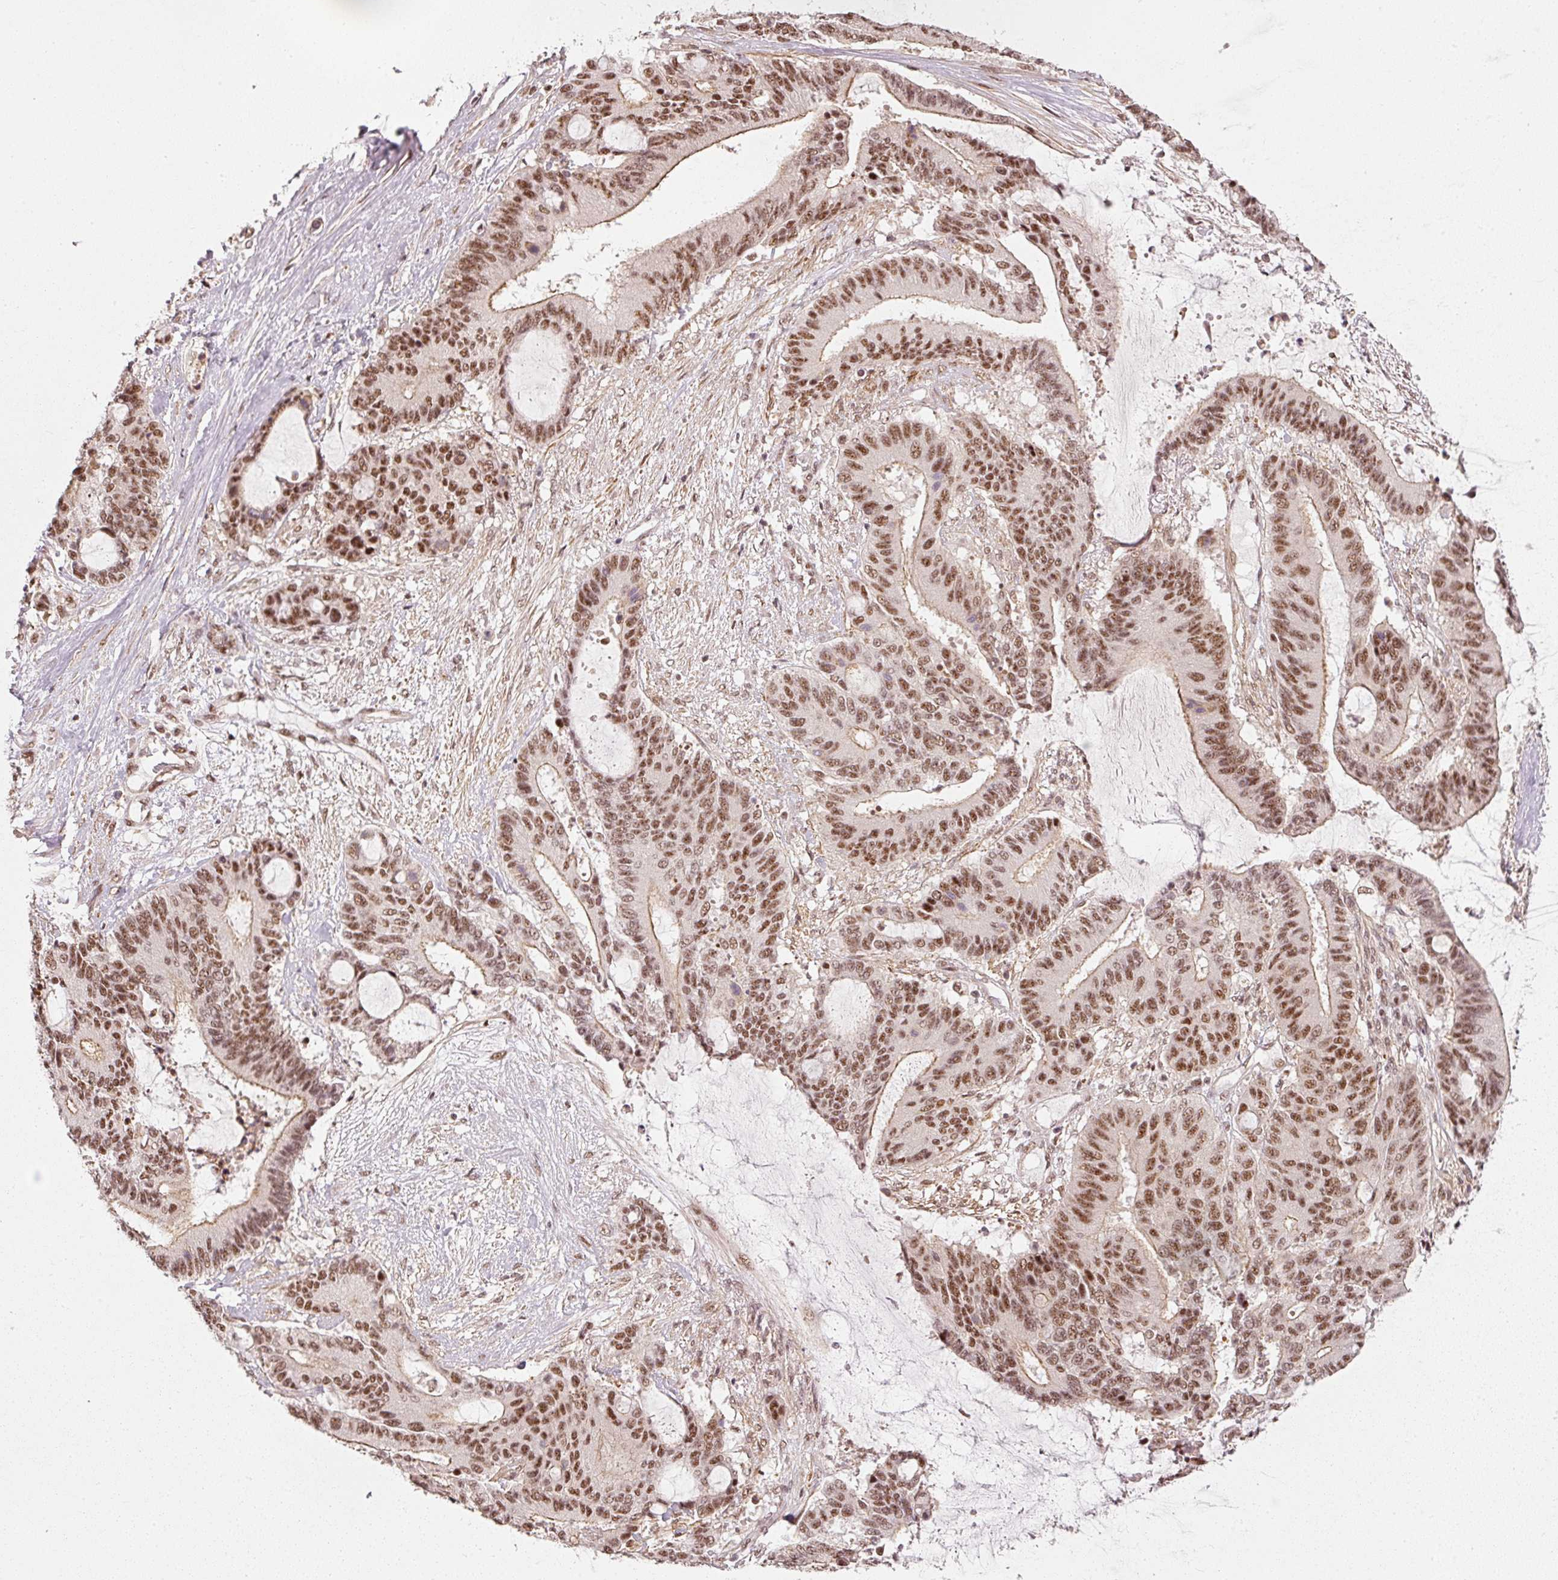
{"staining": {"intensity": "moderate", "quantity": ">75%", "location": "nuclear"}, "tissue": "liver cancer", "cell_type": "Tumor cells", "image_type": "cancer", "snomed": [{"axis": "morphology", "description": "Normal tissue, NOS"}, {"axis": "morphology", "description": "Cholangiocarcinoma"}, {"axis": "topography", "description": "Liver"}, {"axis": "topography", "description": "Peripheral nerve tissue"}], "caption": "Protein expression analysis of human cholangiocarcinoma (liver) reveals moderate nuclear staining in approximately >75% of tumor cells.", "gene": "THOC6", "patient": {"sex": "female", "age": 73}}